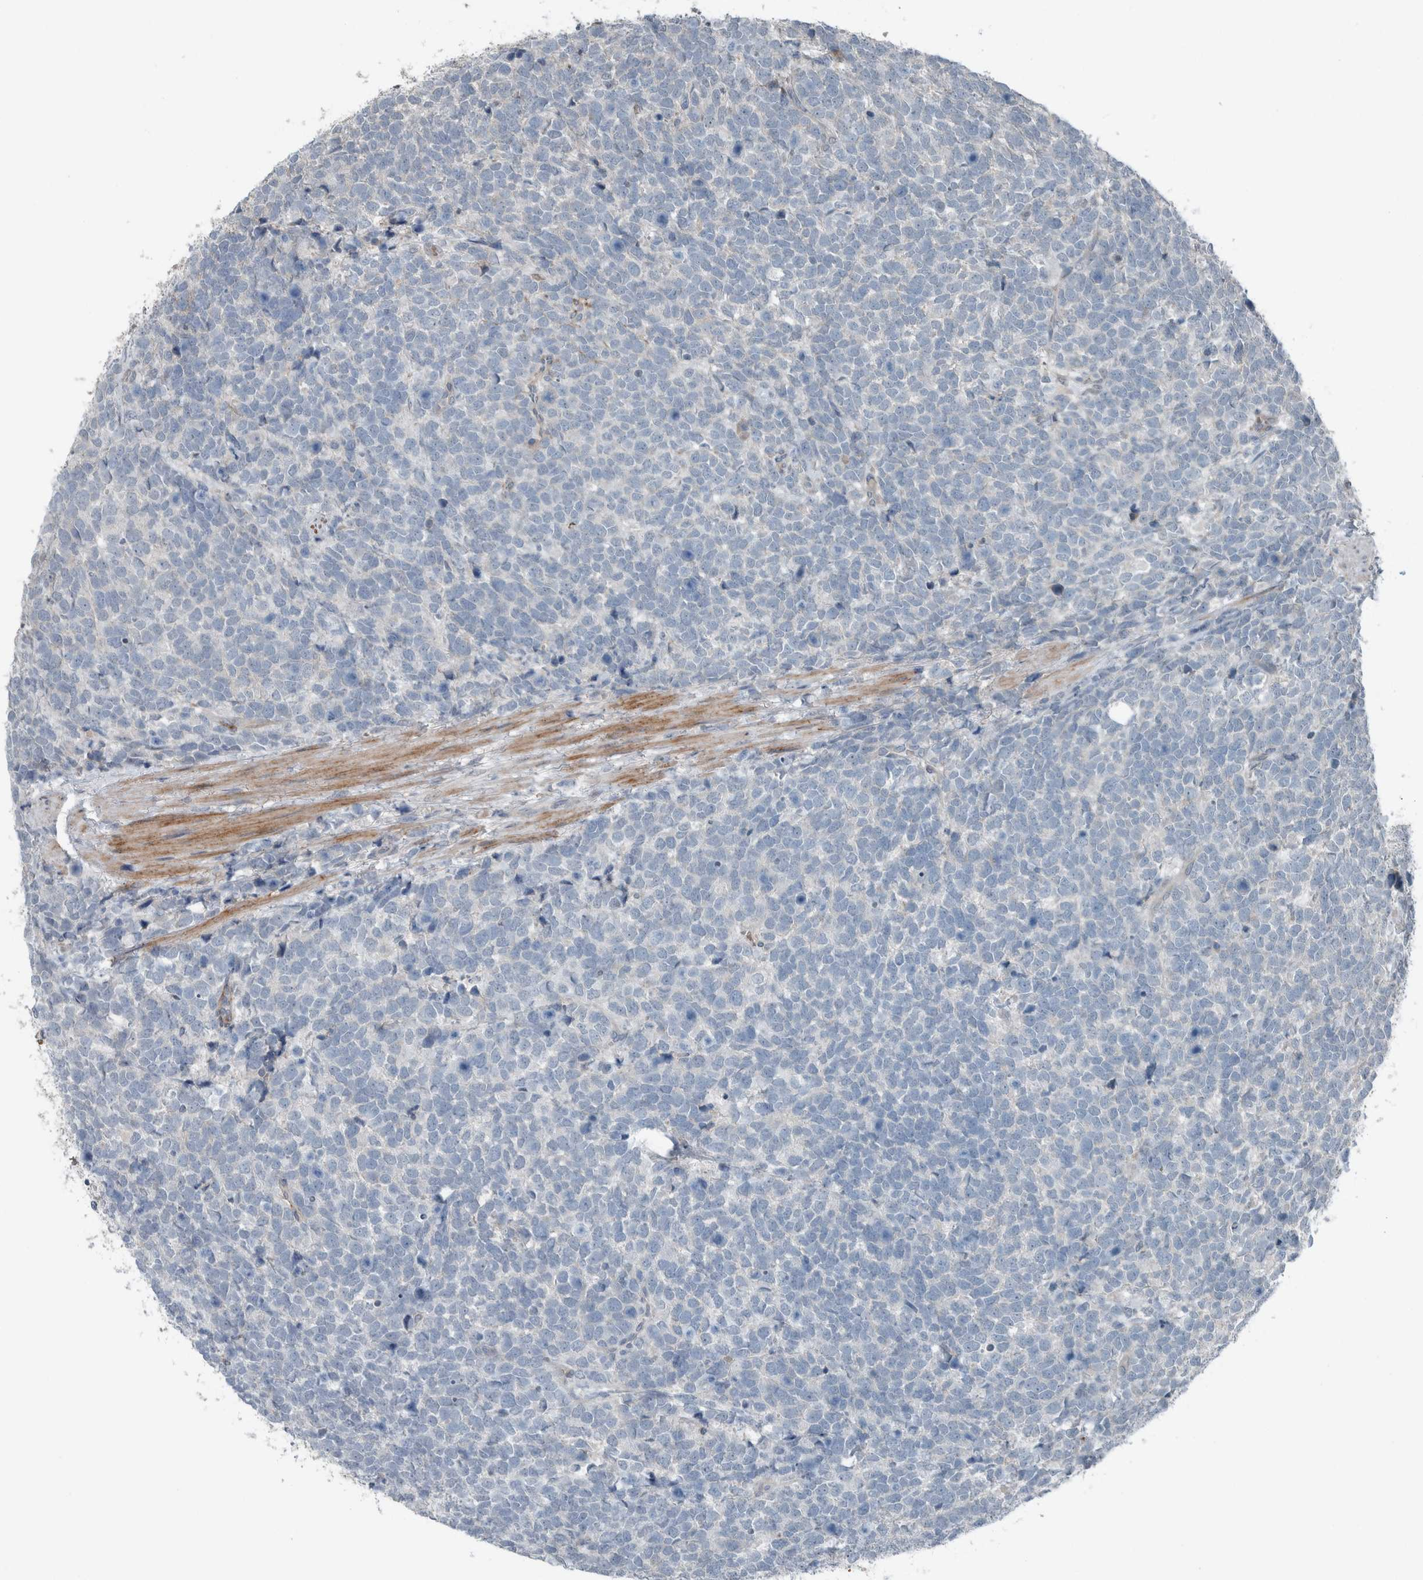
{"staining": {"intensity": "negative", "quantity": "none", "location": "none"}, "tissue": "urothelial cancer", "cell_type": "Tumor cells", "image_type": "cancer", "snomed": [{"axis": "morphology", "description": "Urothelial carcinoma, High grade"}, {"axis": "topography", "description": "Urinary bladder"}], "caption": "There is no significant expression in tumor cells of high-grade urothelial carcinoma. (DAB immunohistochemistry (IHC), high magnification).", "gene": "JADE2", "patient": {"sex": "female", "age": 82}}